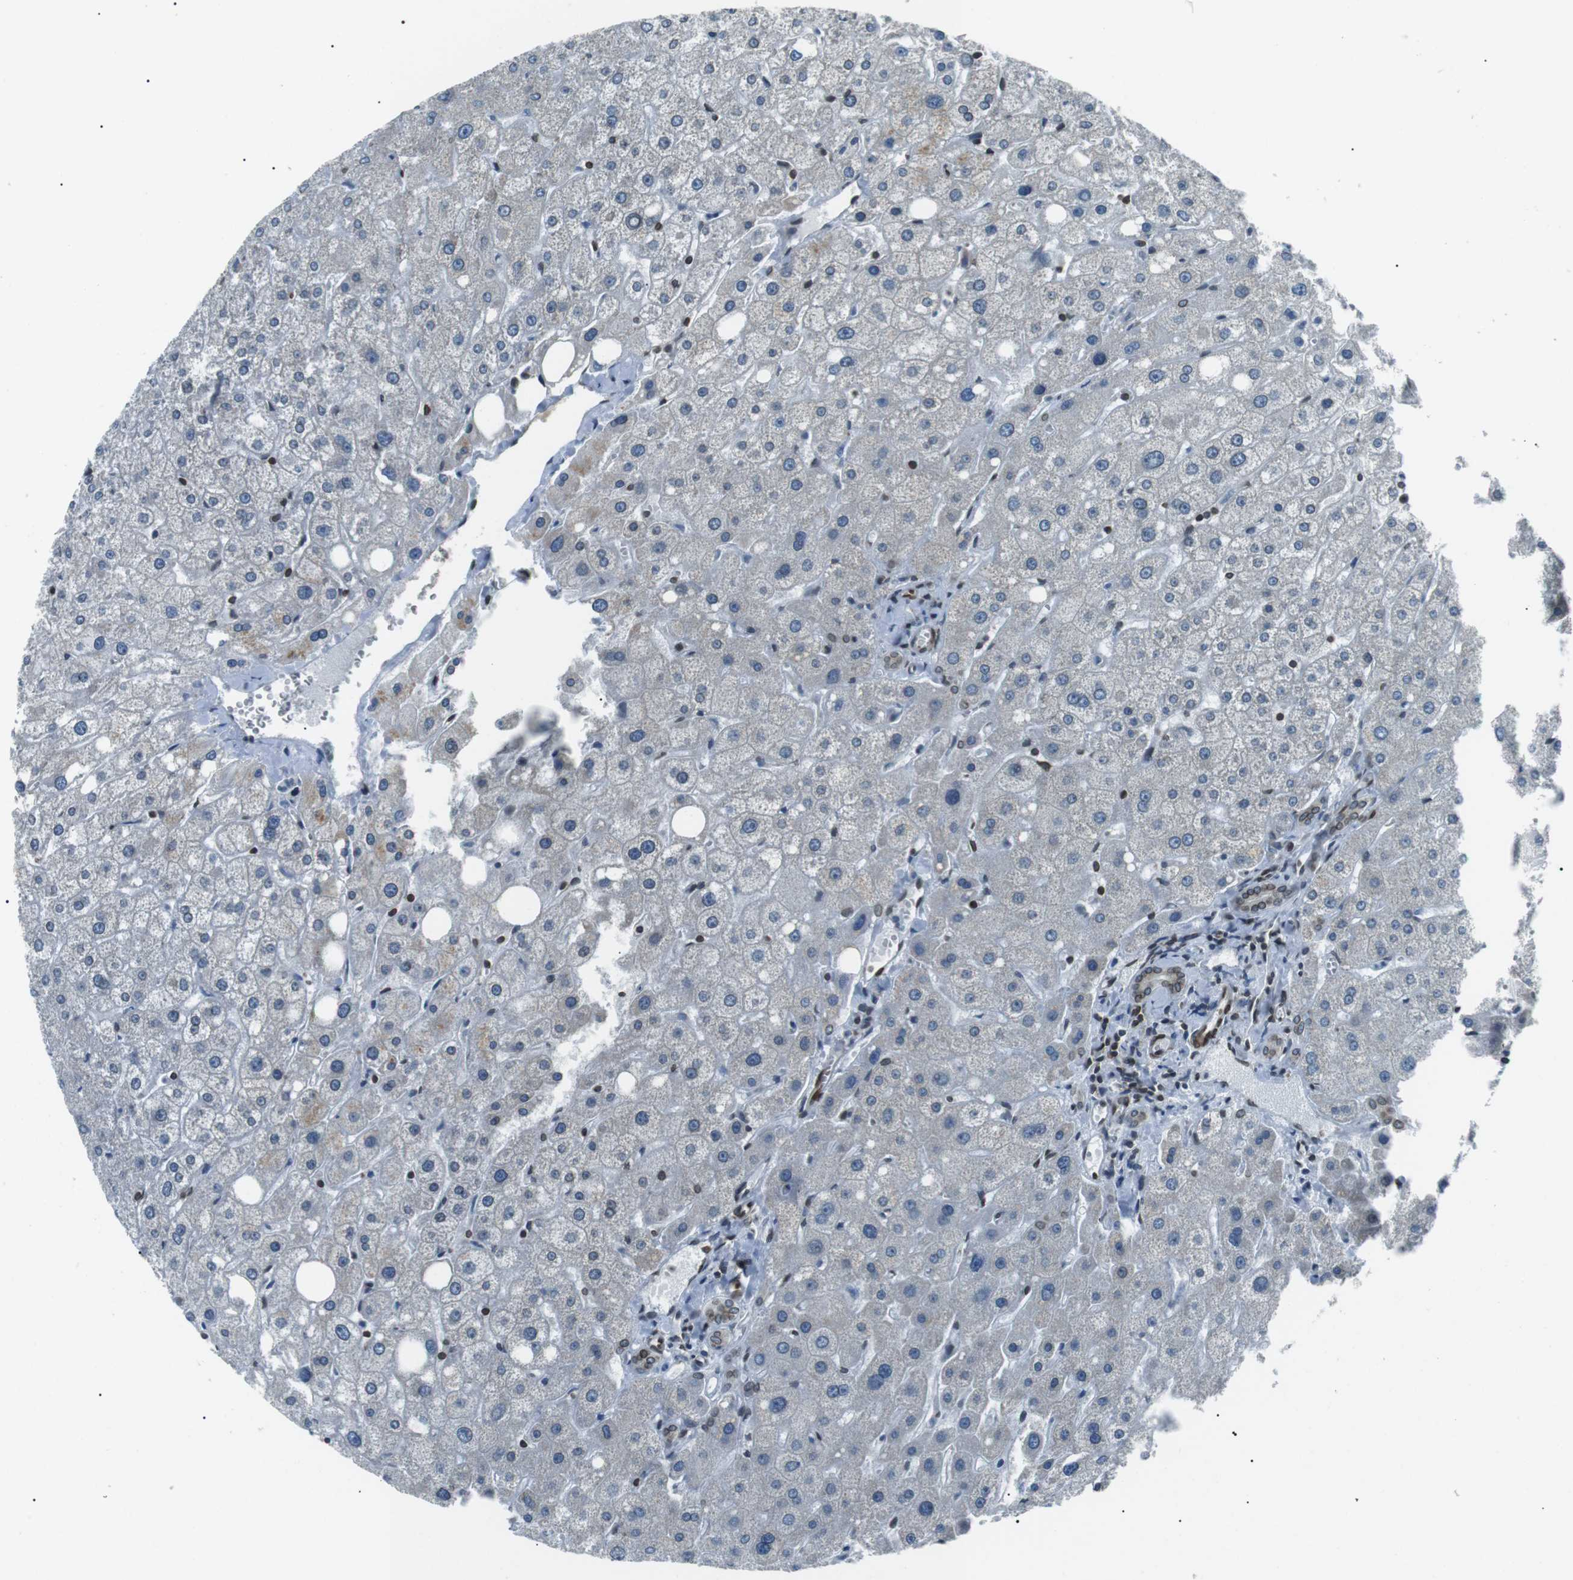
{"staining": {"intensity": "moderate", "quantity": ">75%", "location": "cytoplasmic/membranous,nuclear"}, "tissue": "liver", "cell_type": "Cholangiocytes", "image_type": "normal", "snomed": [{"axis": "morphology", "description": "Normal tissue, NOS"}, {"axis": "topography", "description": "Liver"}], "caption": "Immunohistochemical staining of normal human liver displays medium levels of moderate cytoplasmic/membranous,nuclear staining in about >75% of cholangiocytes. (DAB IHC with brightfield microscopy, high magnification).", "gene": "TMX4", "patient": {"sex": "male", "age": 73}}